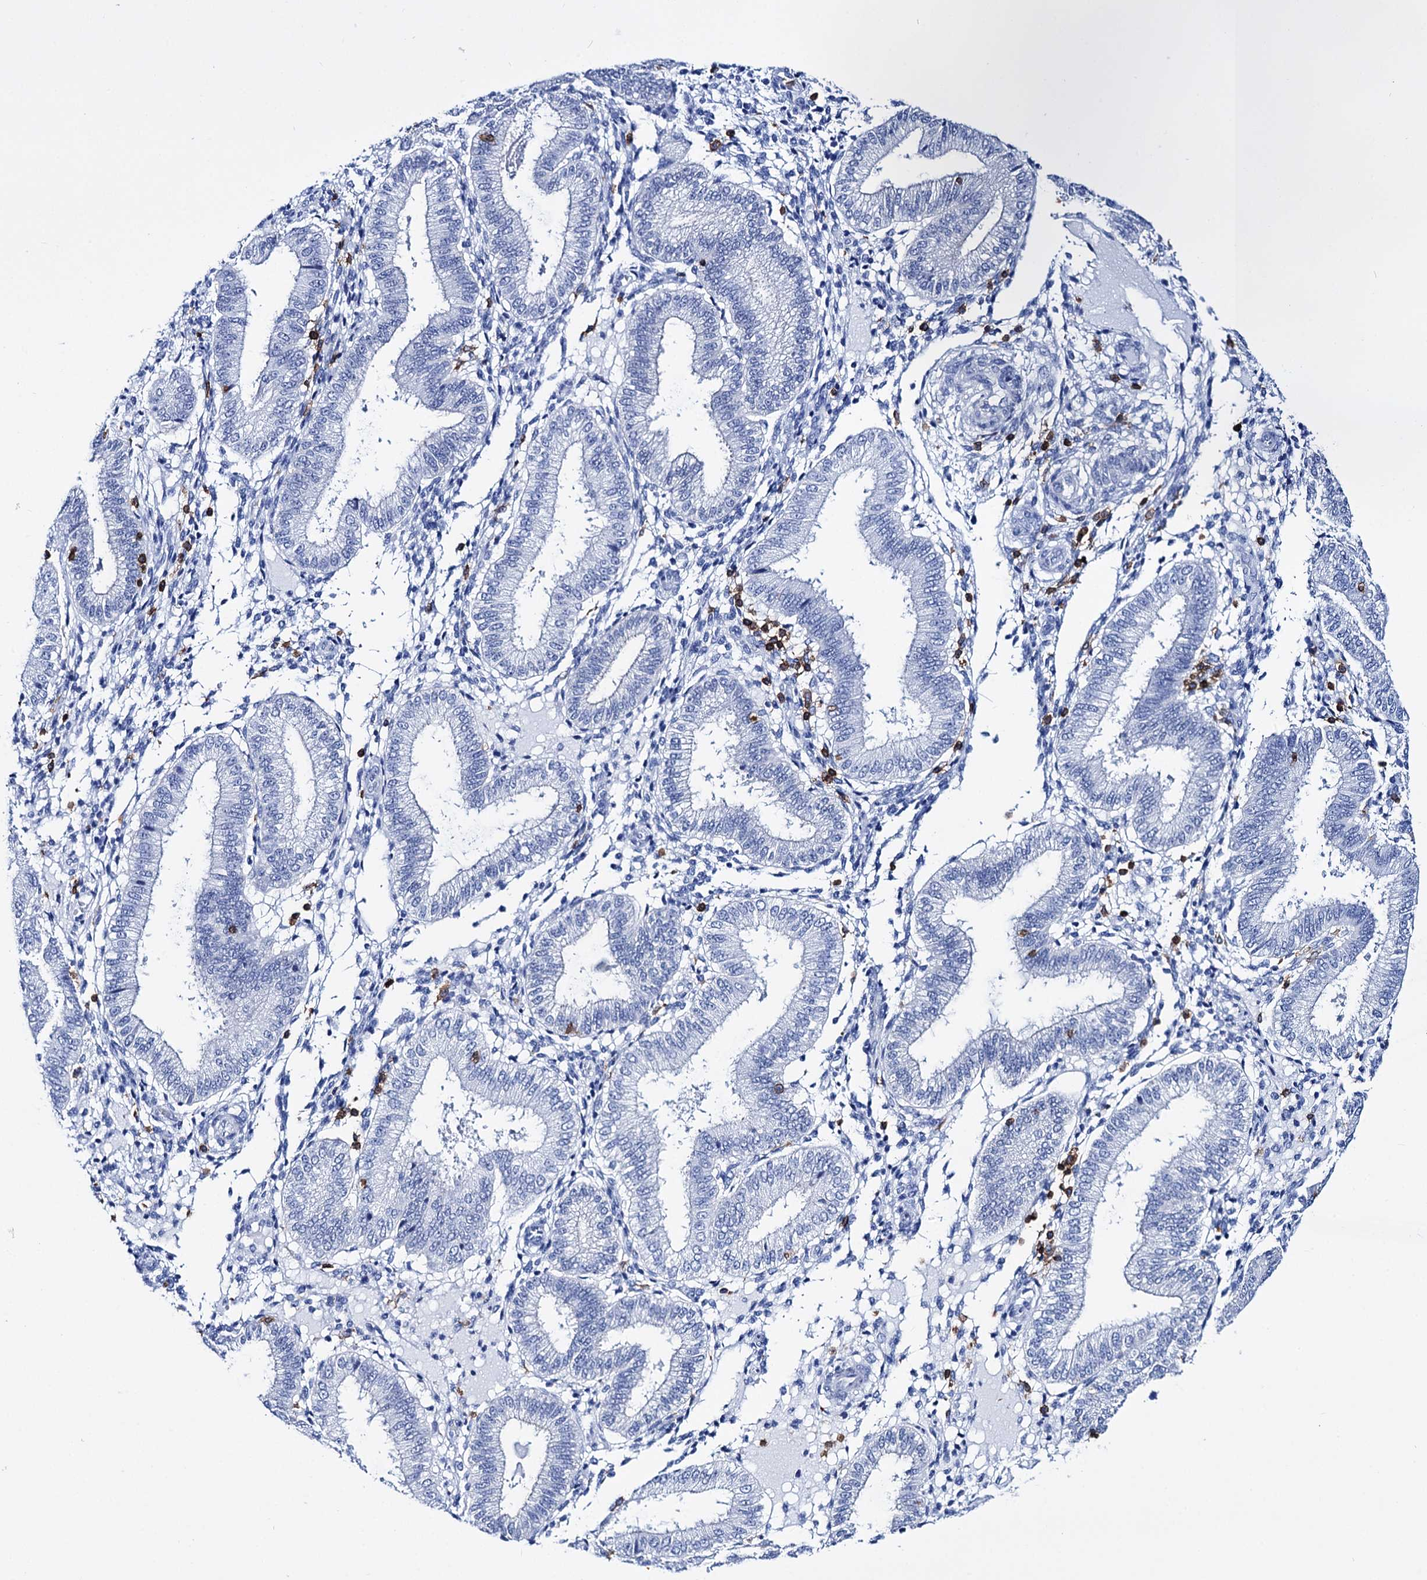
{"staining": {"intensity": "negative", "quantity": "none", "location": "none"}, "tissue": "endometrium", "cell_type": "Cells in endometrial stroma", "image_type": "normal", "snomed": [{"axis": "morphology", "description": "Normal tissue, NOS"}, {"axis": "topography", "description": "Endometrium"}], "caption": "The immunohistochemistry photomicrograph has no significant staining in cells in endometrial stroma of endometrium. Brightfield microscopy of immunohistochemistry stained with DAB (3,3'-diaminobenzidine) (brown) and hematoxylin (blue), captured at high magnification.", "gene": "DEF6", "patient": {"sex": "female", "age": 39}}